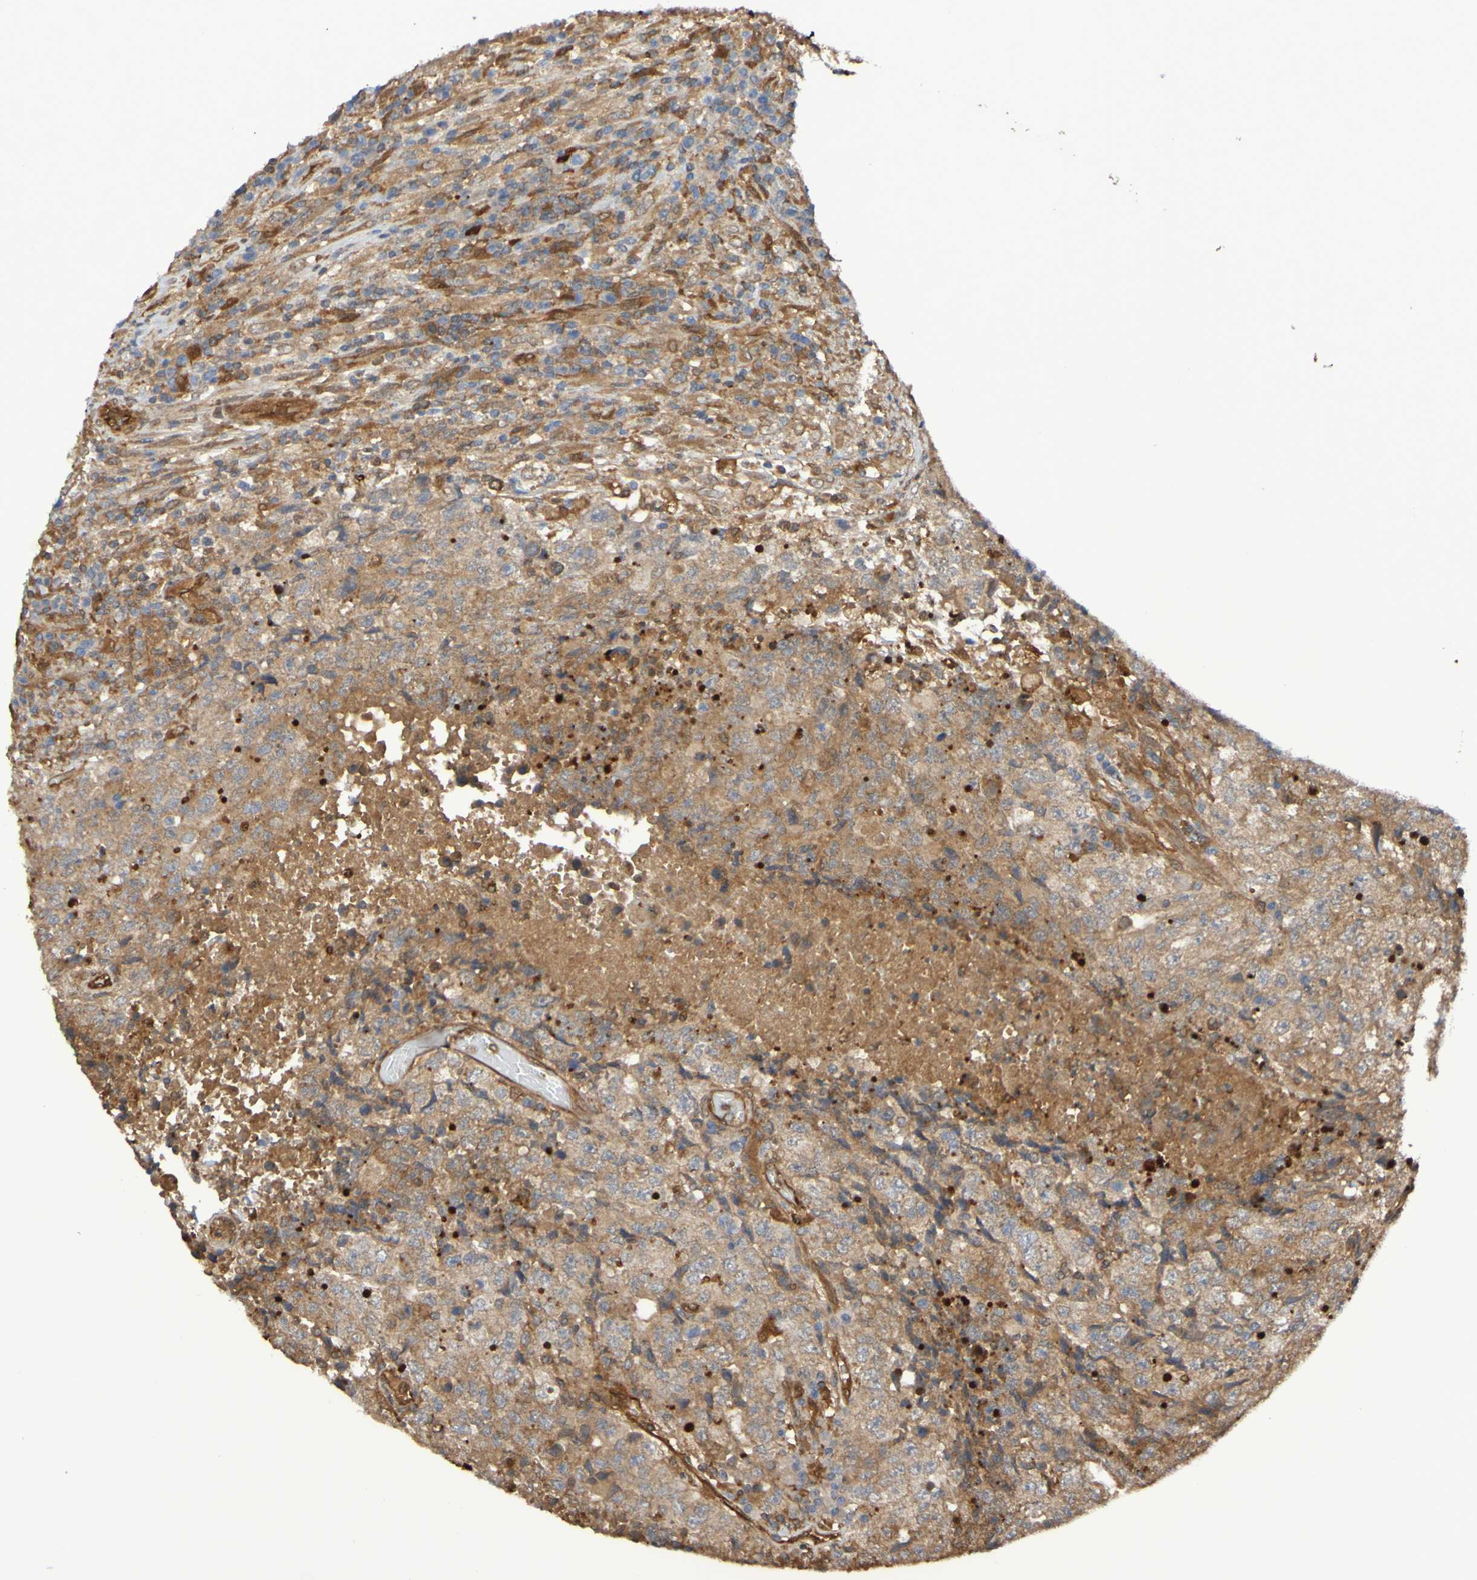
{"staining": {"intensity": "moderate", "quantity": ">75%", "location": "cytoplasmic/membranous"}, "tissue": "testis cancer", "cell_type": "Tumor cells", "image_type": "cancer", "snomed": [{"axis": "morphology", "description": "Necrosis, NOS"}, {"axis": "morphology", "description": "Carcinoma, Embryonal, NOS"}, {"axis": "topography", "description": "Testis"}], "caption": "Testis embryonal carcinoma tissue exhibits moderate cytoplasmic/membranous expression in approximately >75% of tumor cells", "gene": "SERPINB6", "patient": {"sex": "male", "age": 19}}